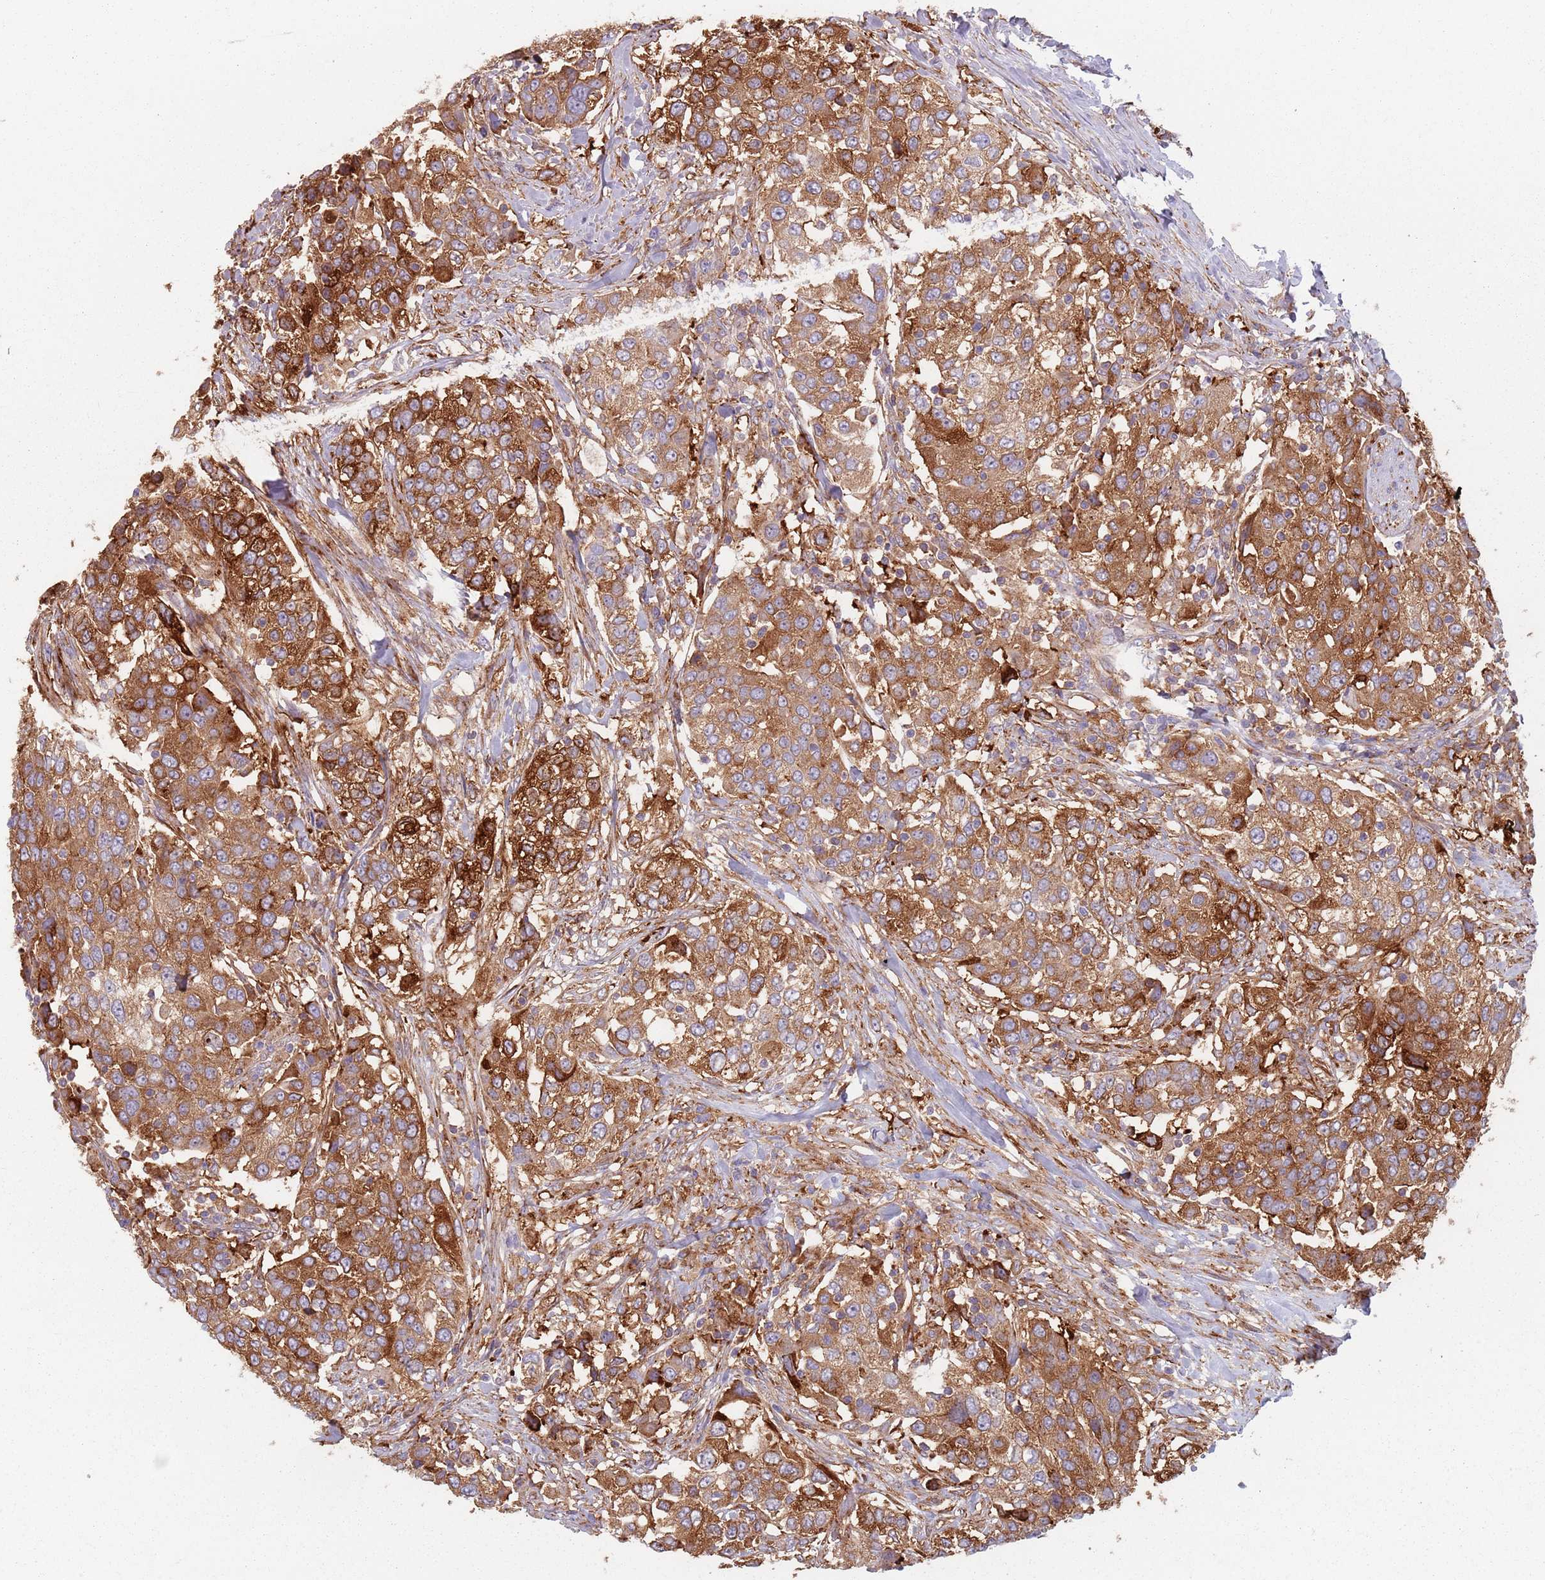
{"staining": {"intensity": "strong", "quantity": ">75%", "location": "cytoplasmic/membranous"}, "tissue": "urothelial cancer", "cell_type": "Tumor cells", "image_type": "cancer", "snomed": [{"axis": "morphology", "description": "Urothelial carcinoma, High grade"}, {"axis": "topography", "description": "Urinary bladder"}], "caption": "The photomicrograph demonstrates staining of urothelial carcinoma (high-grade), revealing strong cytoplasmic/membranous protein positivity (brown color) within tumor cells.", "gene": "TPD52L2", "patient": {"sex": "female", "age": 80}}